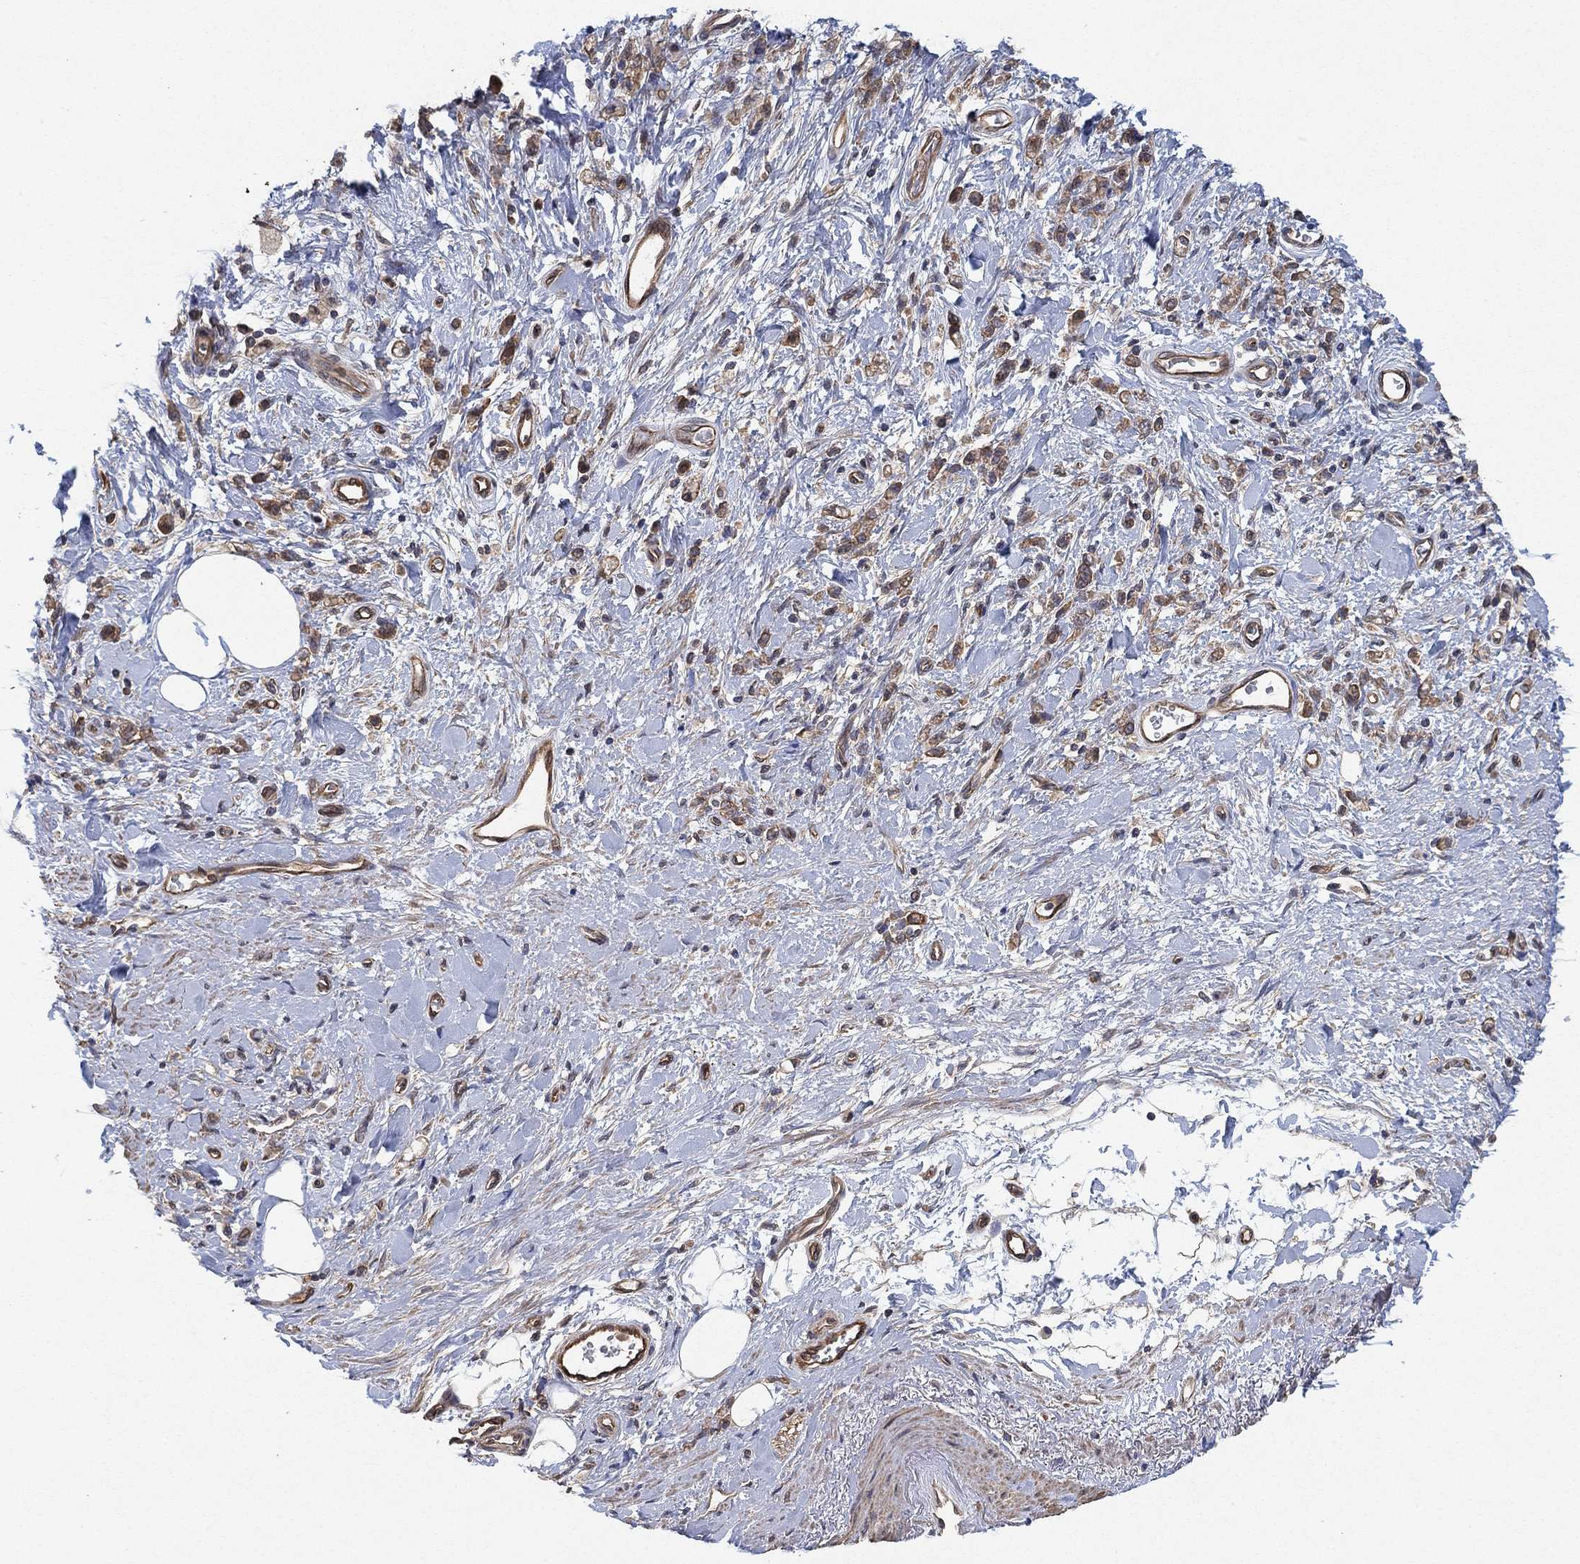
{"staining": {"intensity": "moderate", "quantity": "25%-75%", "location": "cytoplasmic/membranous"}, "tissue": "stomach cancer", "cell_type": "Tumor cells", "image_type": "cancer", "snomed": [{"axis": "morphology", "description": "Adenocarcinoma, NOS"}, {"axis": "topography", "description": "Stomach"}], "caption": "Immunohistochemistry micrograph of human stomach adenocarcinoma stained for a protein (brown), which reveals medium levels of moderate cytoplasmic/membranous expression in approximately 25%-75% of tumor cells.", "gene": "MCUR1", "patient": {"sex": "male", "age": 77}}